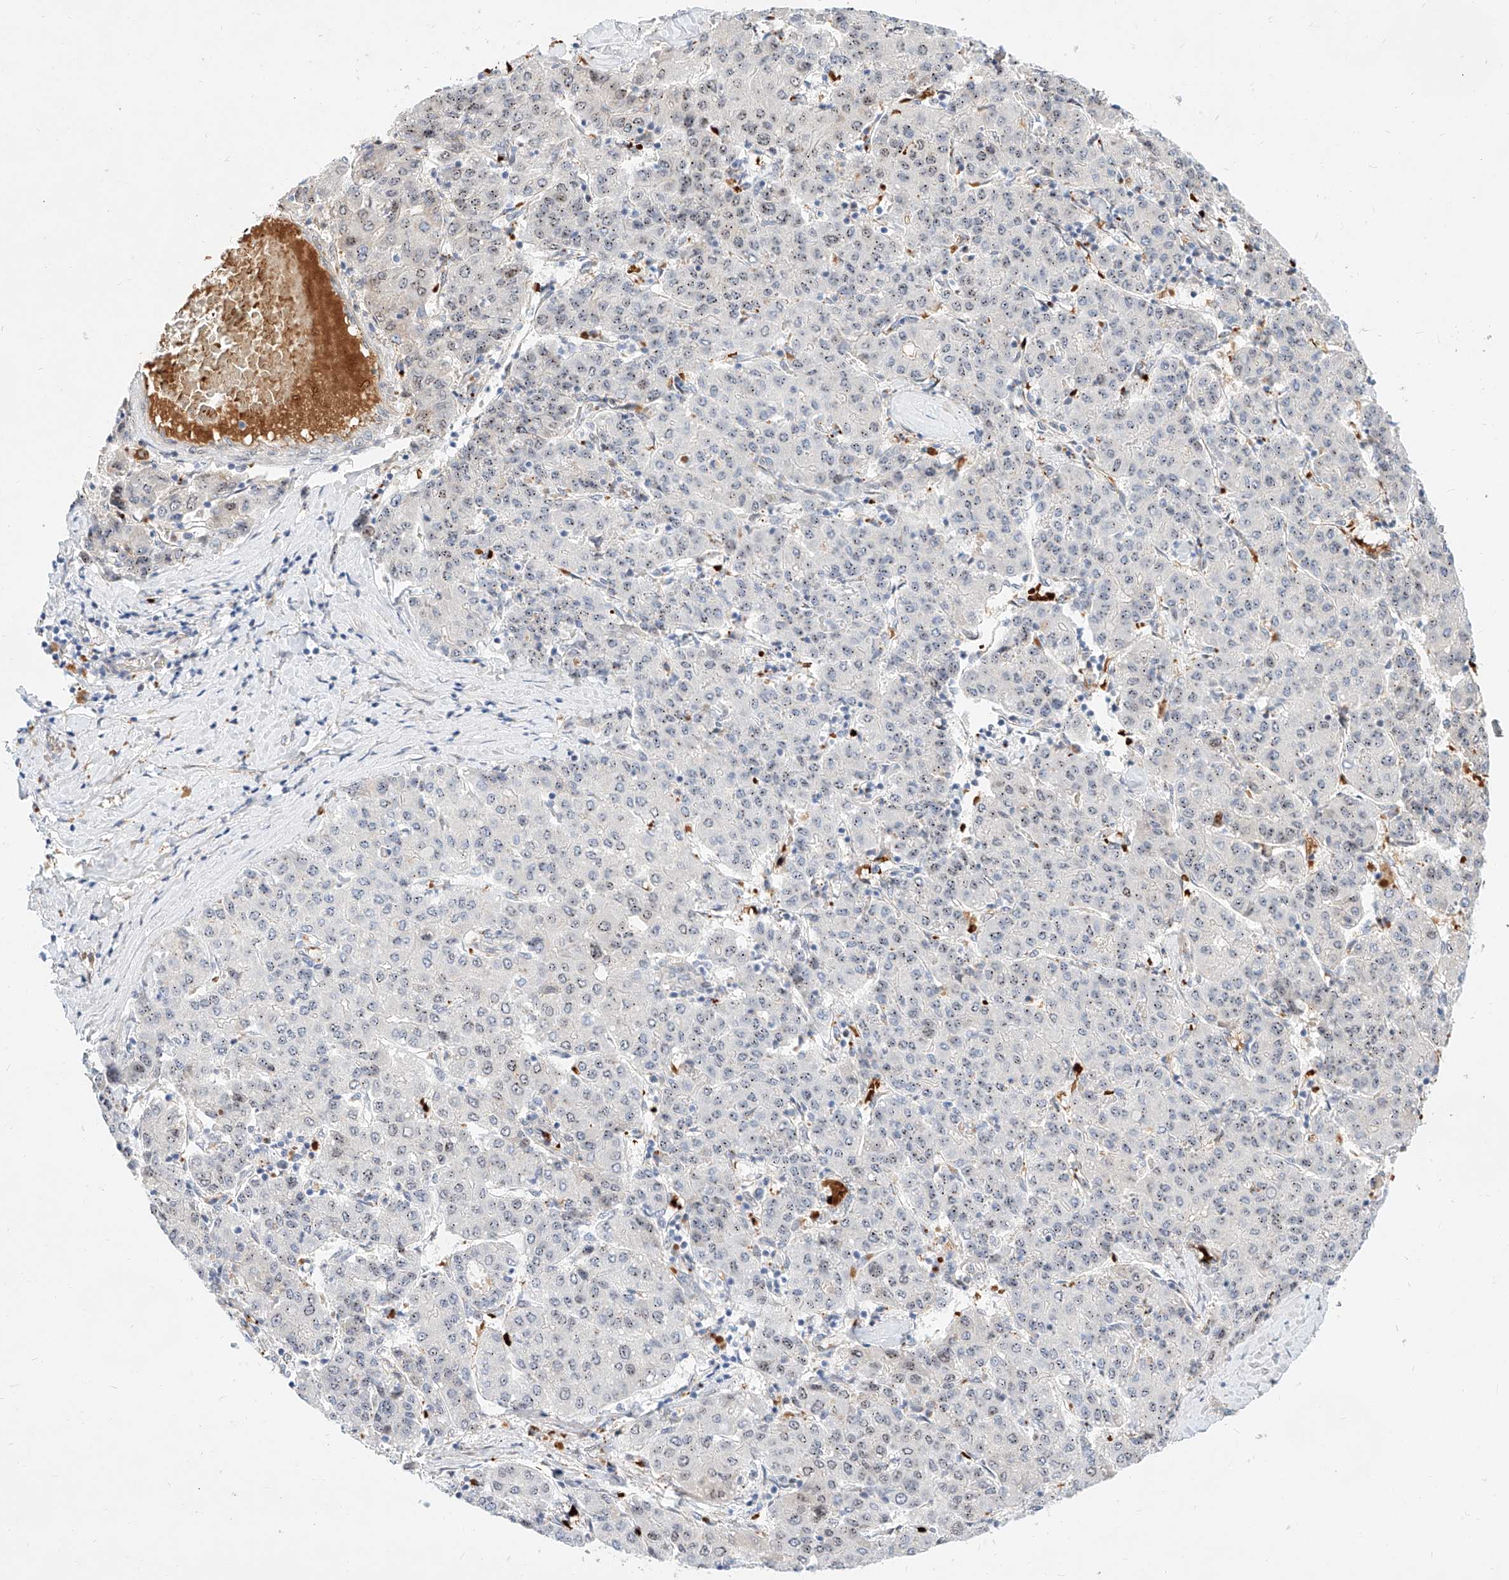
{"staining": {"intensity": "weak", "quantity": "25%-75%", "location": "nuclear"}, "tissue": "liver cancer", "cell_type": "Tumor cells", "image_type": "cancer", "snomed": [{"axis": "morphology", "description": "Carcinoma, Hepatocellular, NOS"}, {"axis": "topography", "description": "Liver"}], "caption": "A micrograph showing weak nuclear staining in about 25%-75% of tumor cells in liver hepatocellular carcinoma, as visualized by brown immunohistochemical staining.", "gene": "CBX8", "patient": {"sex": "male", "age": 65}}